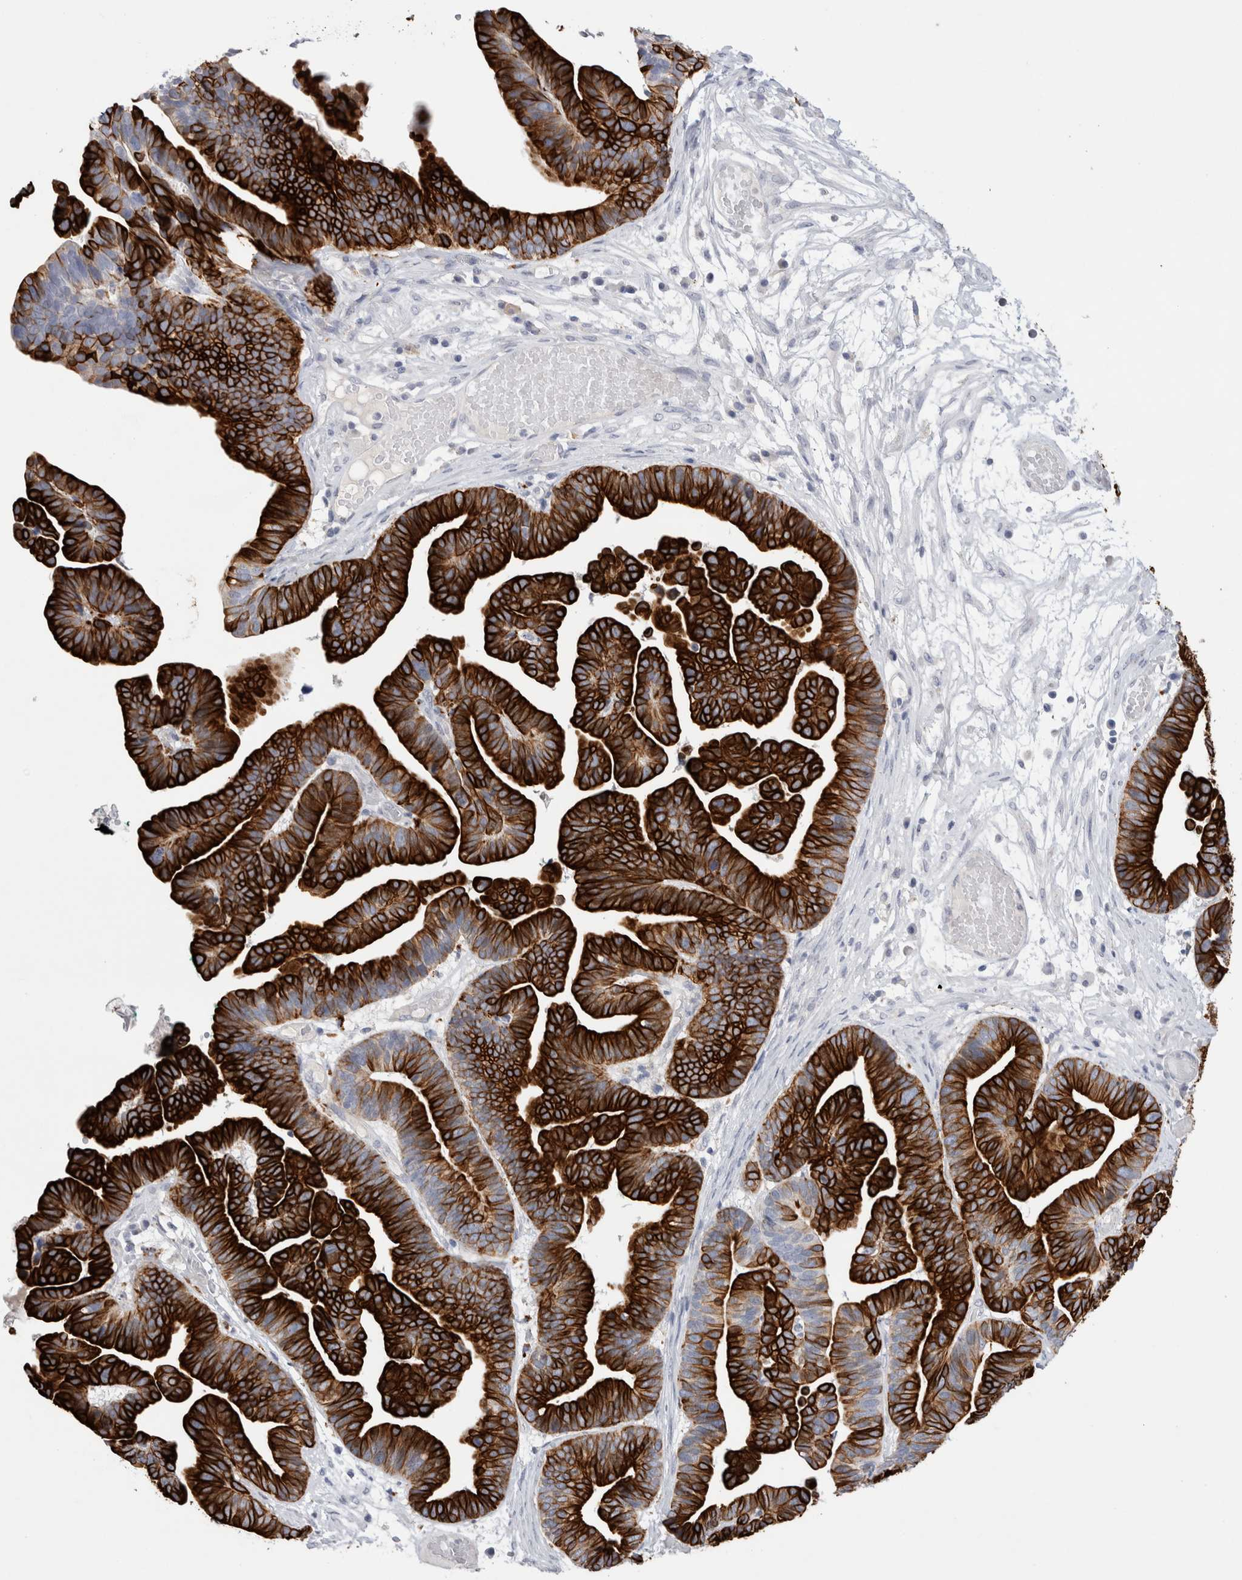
{"staining": {"intensity": "strong", "quantity": ">75%", "location": "cytoplasmic/membranous"}, "tissue": "ovarian cancer", "cell_type": "Tumor cells", "image_type": "cancer", "snomed": [{"axis": "morphology", "description": "Cystadenocarcinoma, serous, NOS"}, {"axis": "topography", "description": "Ovary"}], "caption": "DAB immunohistochemical staining of ovarian serous cystadenocarcinoma exhibits strong cytoplasmic/membranous protein expression in about >75% of tumor cells. (DAB IHC, brown staining for protein, blue staining for nuclei).", "gene": "GAA", "patient": {"sex": "female", "age": 56}}